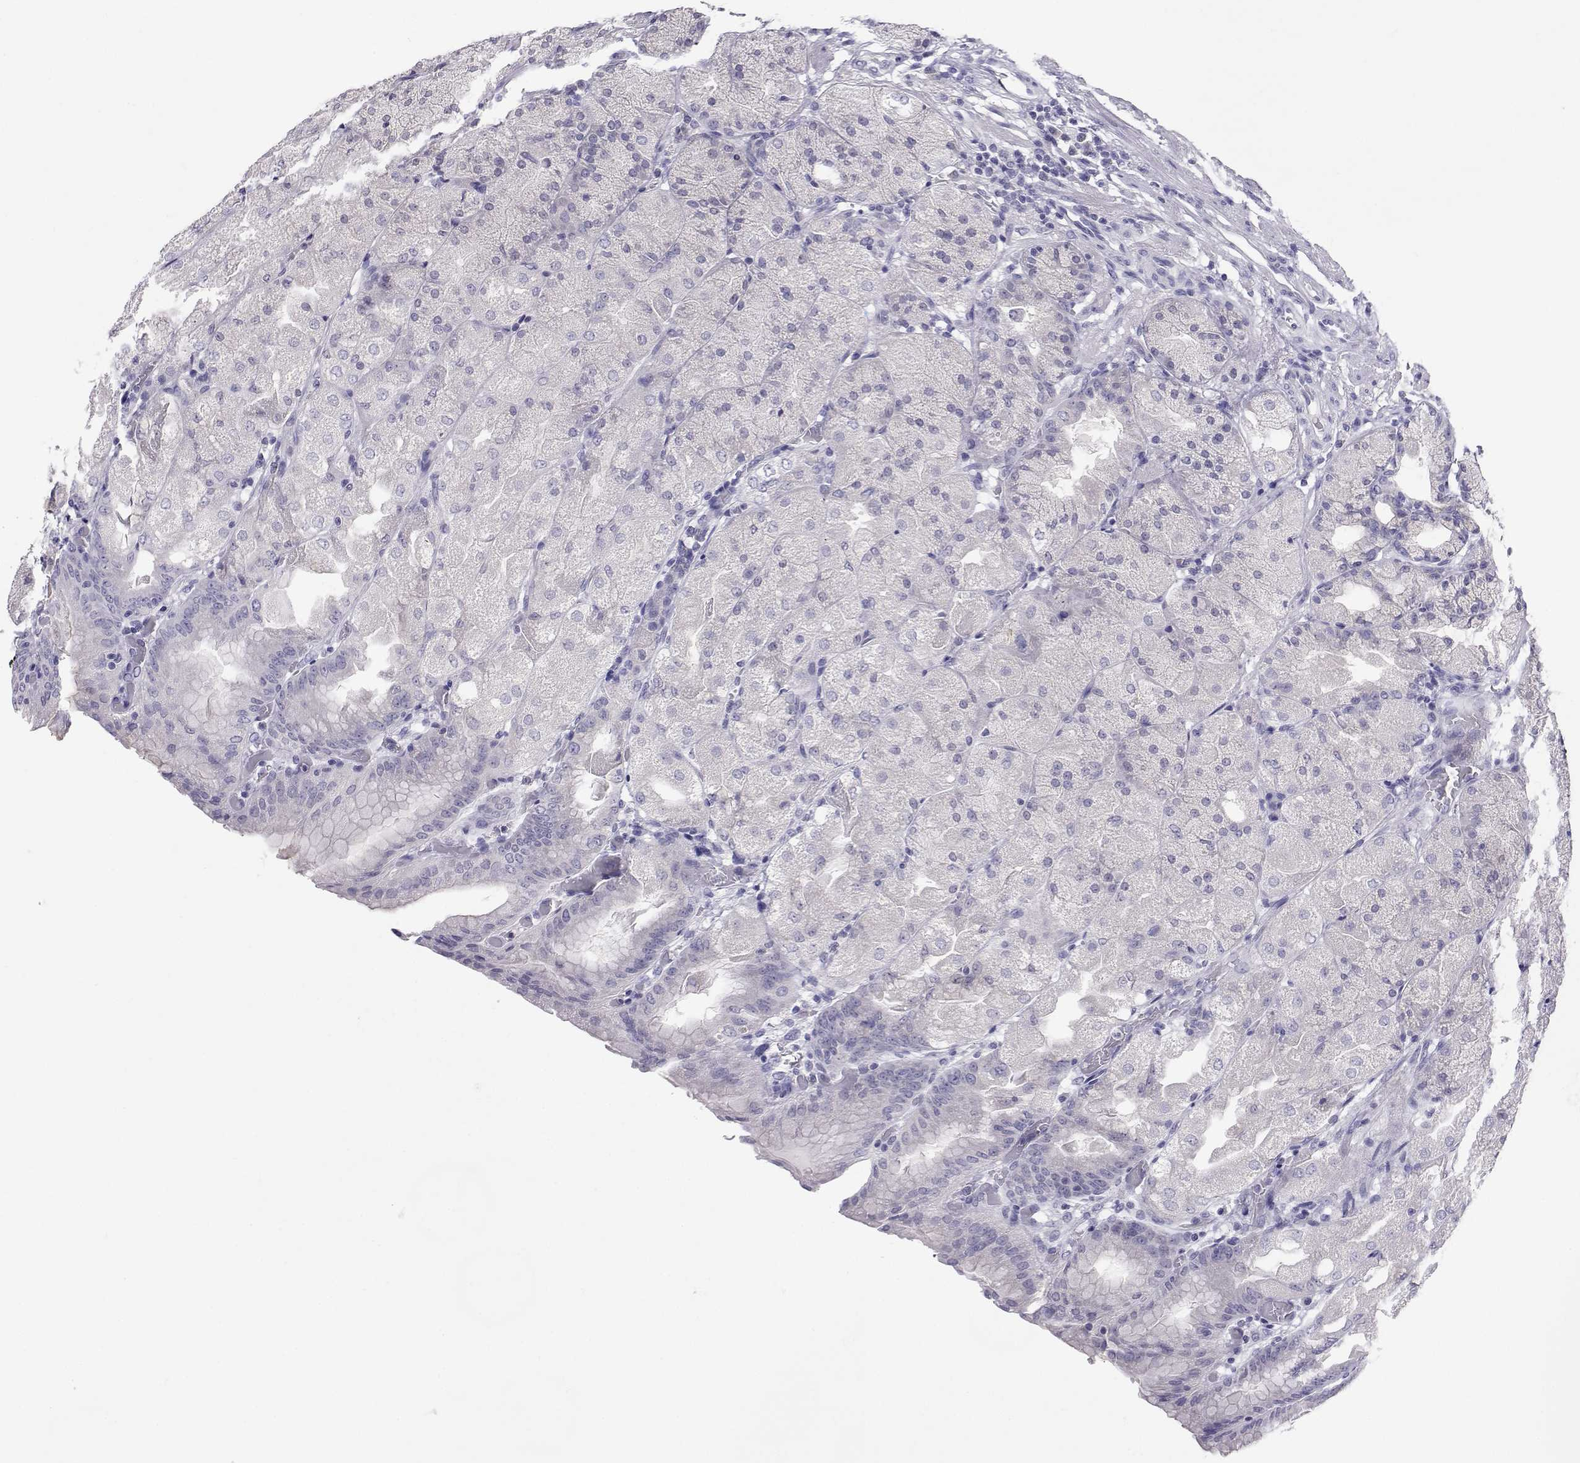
{"staining": {"intensity": "negative", "quantity": "none", "location": "none"}, "tissue": "stomach", "cell_type": "Glandular cells", "image_type": "normal", "snomed": [{"axis": "morphology", "description": "Normal tissue, NOS"}, {"axis": "topography", "description": "Stomach, upper"}, {"axis": "topography", "description": "Stomach"}, {"axis": "topography", "description": "Stomach, lower"}], "caption": "Immunohistochemistry photomicrograph of benign stomach stained for a protein (brown), which displays no staining in glandular cells. The staining is performed using DAB brown chromogen with nuclei counter-stained in using hematoxylin.", "gene": "SLC6A3", "patient": {"sex": "male", "age": 62}}